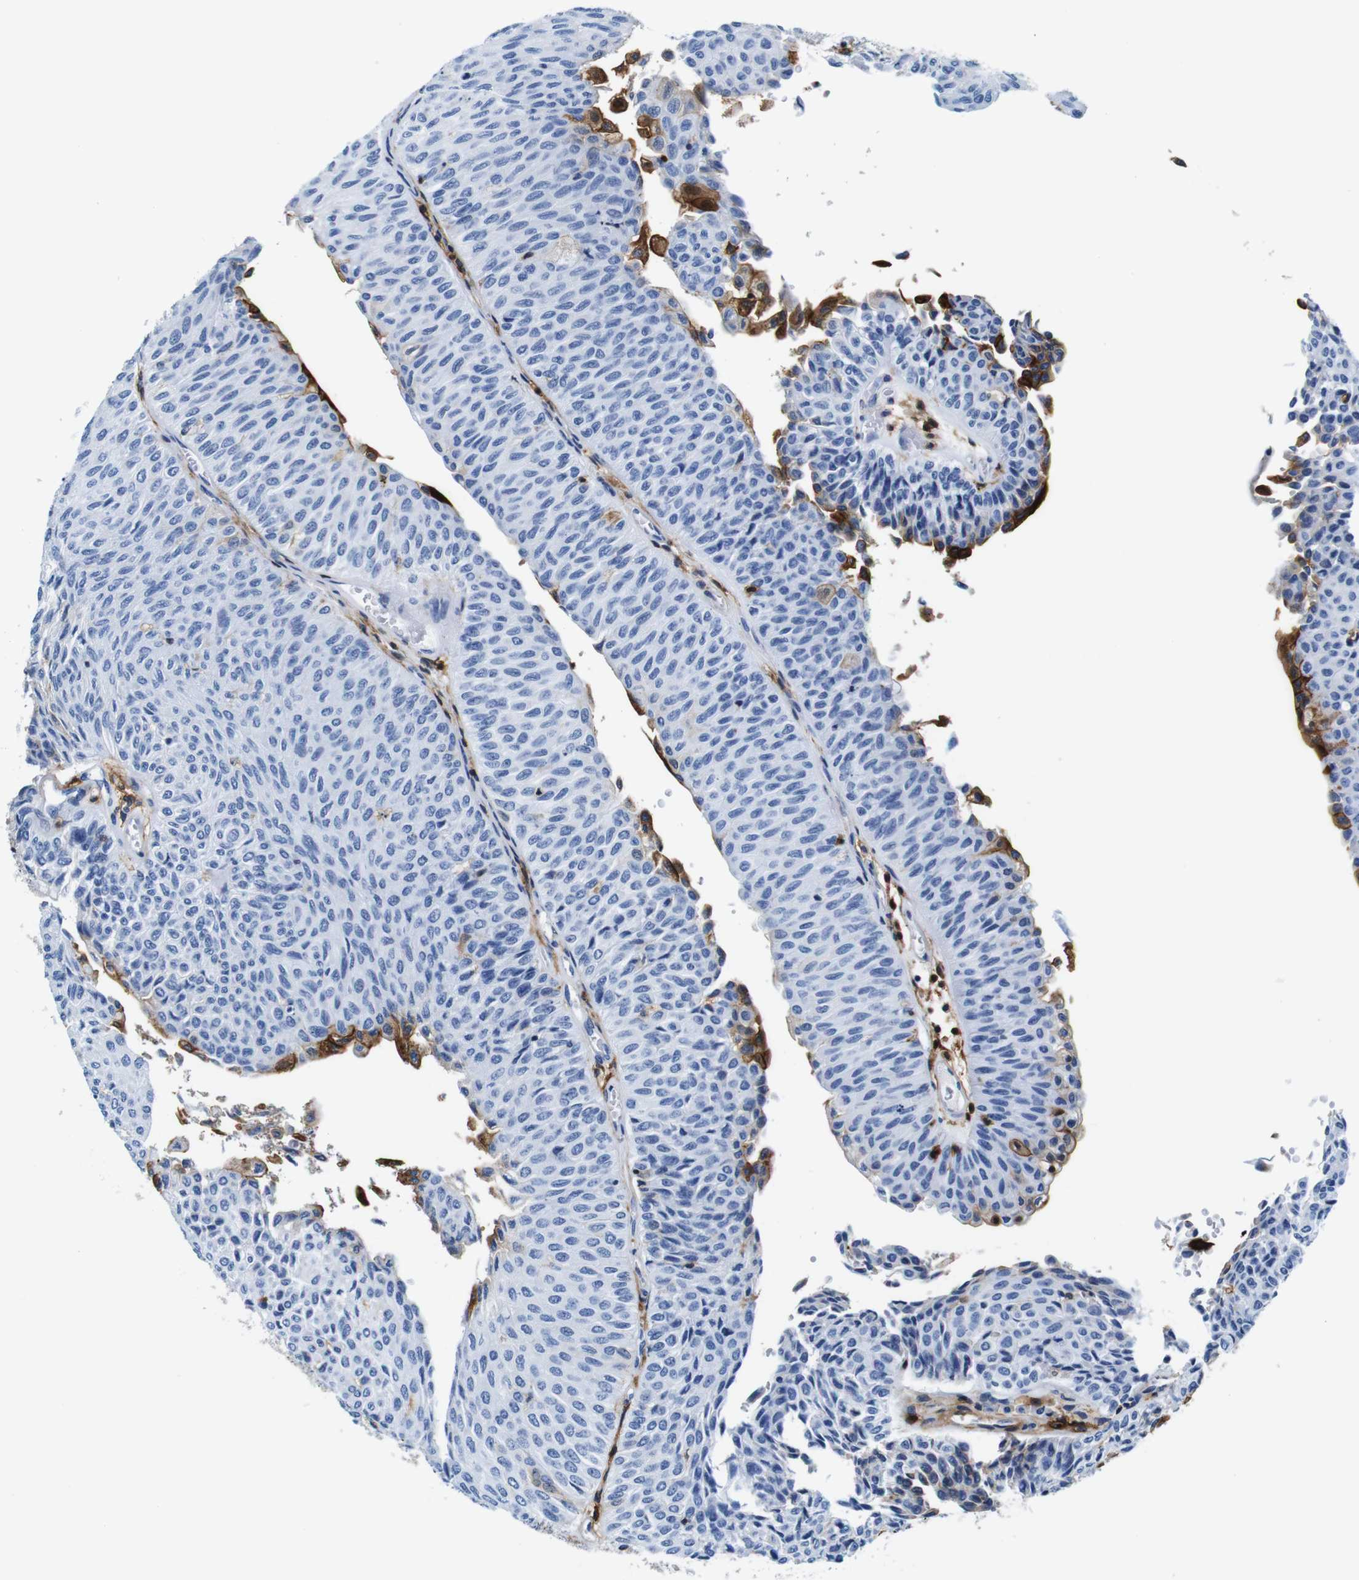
{"staining": {"intensity": "negative", "quantity": "none", "location": "none"}, "tissue": "urothelial cancer", "cell_type": "Tumor cells", "image_type": "cancer", "snomed": [{"axis": "morphology", "description": "Urothelial carcinoma, Low grade"}, {"axis": "topography", "description": "Urinary bladder"}], "caption": "This is an IHC histopathology image of human urothelial cancer. There is no positivity in tumor cells.", "gene": "ANXA1", "patient": {"sex": "male", "age": 78}}